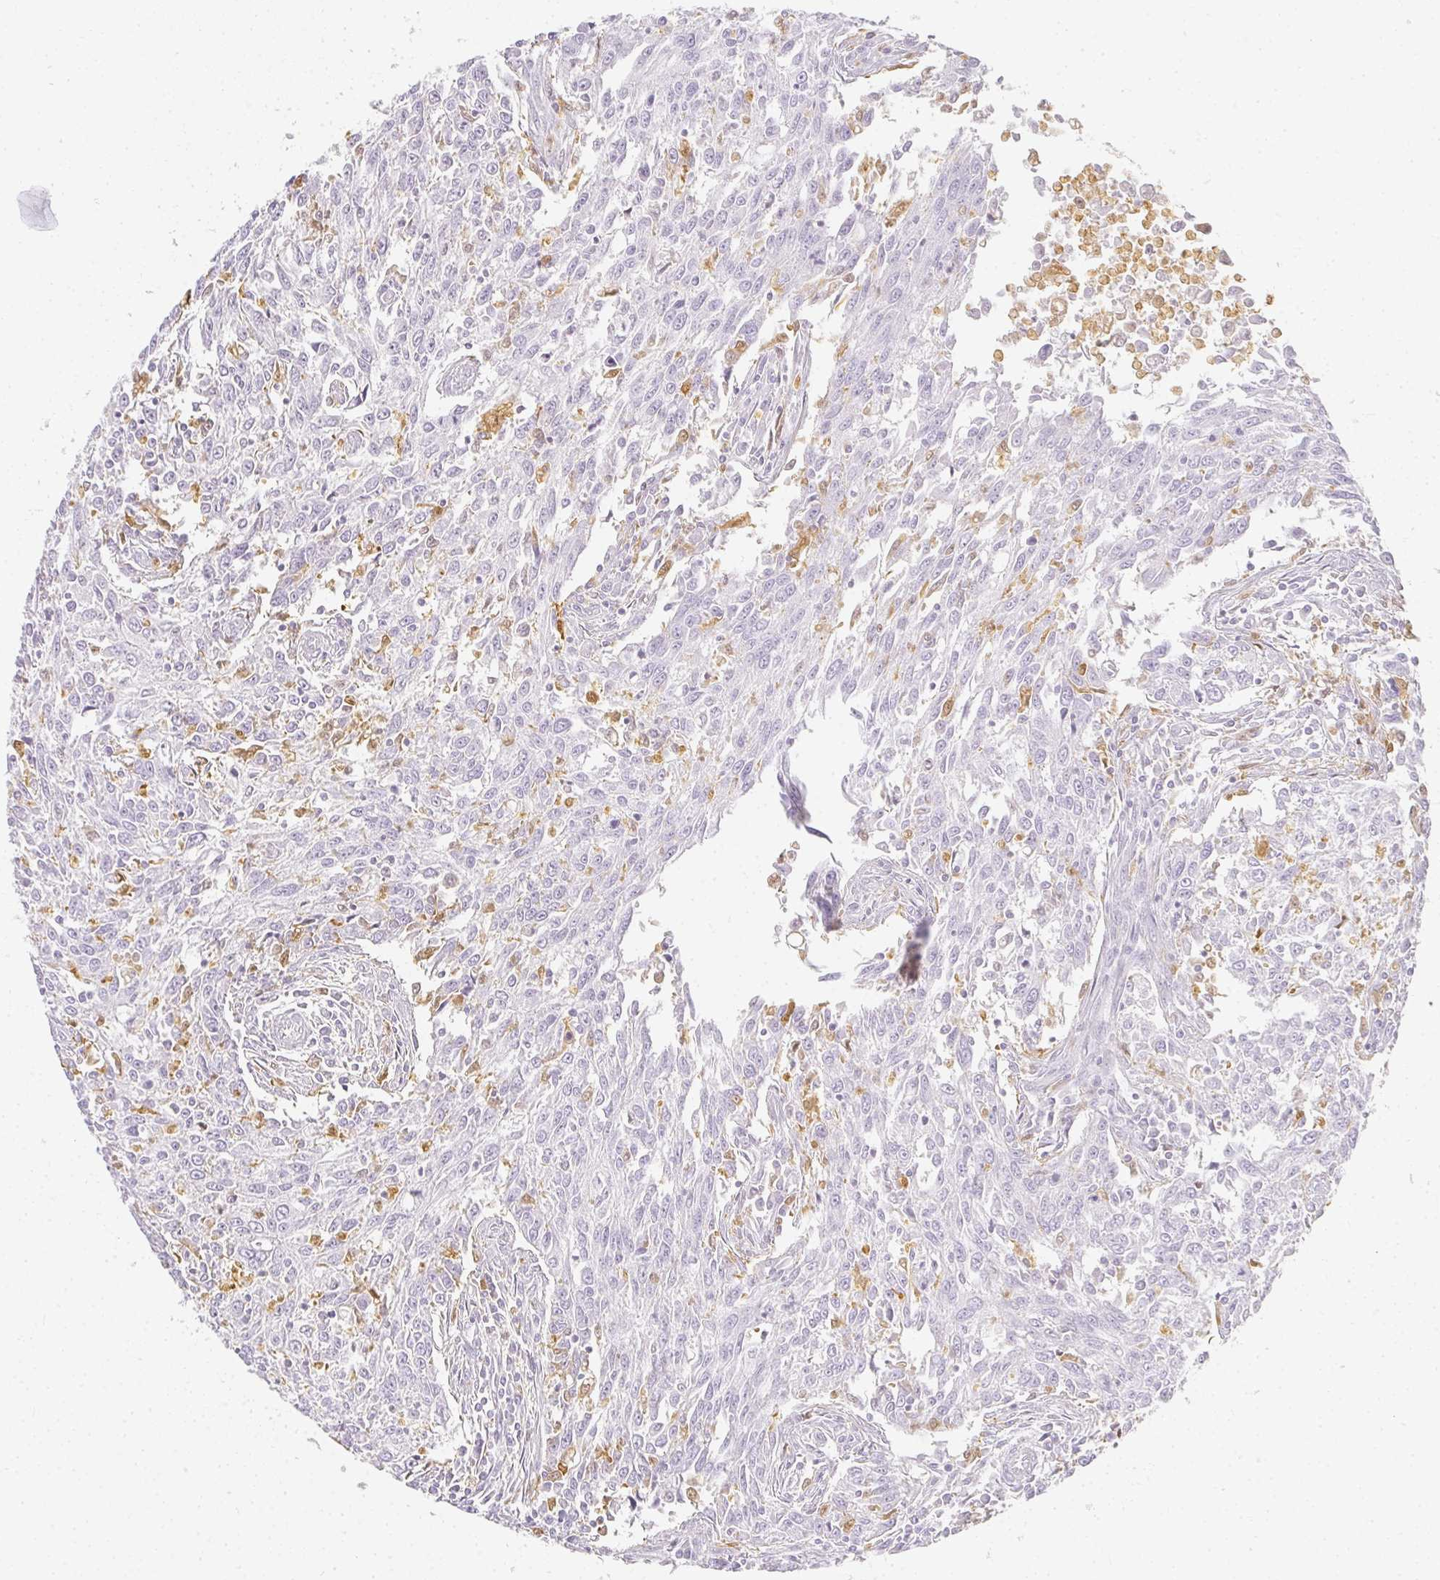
{"staining": {"intensity": "negative", "quantity": "none", "location": "none"}, "tissue": "breast cancer", "cell_type": "Tumor cells", "image_type": "cancer", "snomed": [{"axis": "morphology", "description": "Duct carcinoma"}, {"axis": "topography", "description": "Breast"}], "caption": "Immunohistochemistry photomicrograph of neoplastic tissue: breast intraductal carcinoma stained with DAB (3,3'-diaminobenzidine) demonstrates no significant protein staining in tumor cells.", "gene": "HK3", "patient": {"sex": "female", "age": 50}}